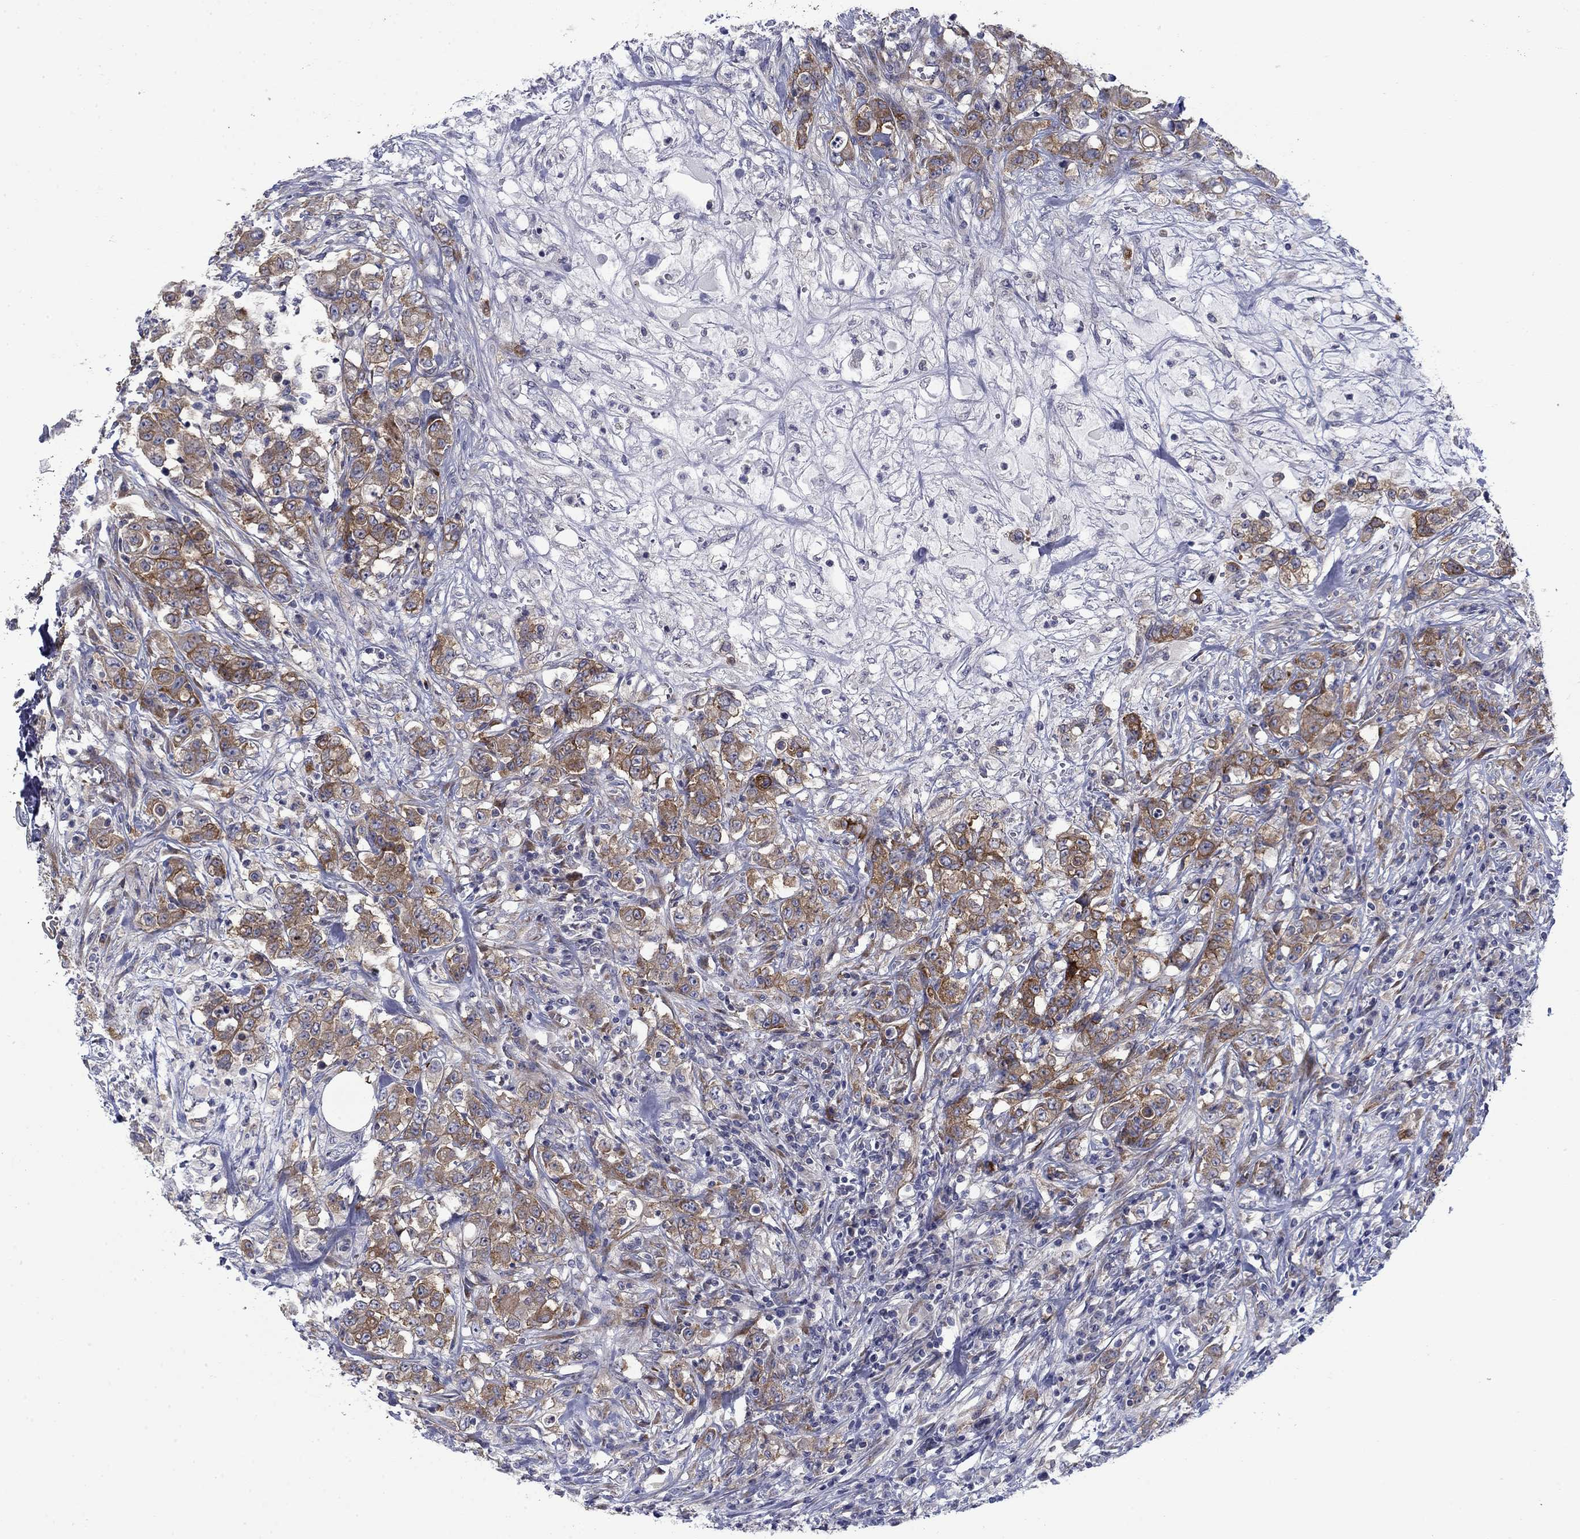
{"staining": {"intensity": "weak", "quantity": "<25%", "location": "cytoplasmic/membranous"}, "tissue": "colorectal cancer", "cell_type": "Tumor cells", "image_type": "cancer", "snomed": [{"axis": "morphology", "description": "Adenocarcinoma, NOS"}, {"axis": "topography", "description": "Colon"}], "caption": "The image displays no significant staining in tumor cells of adenocarcinoma (colorectal).", "gene": "FXR1", "patient": {"sex": "female", "age": 48}}